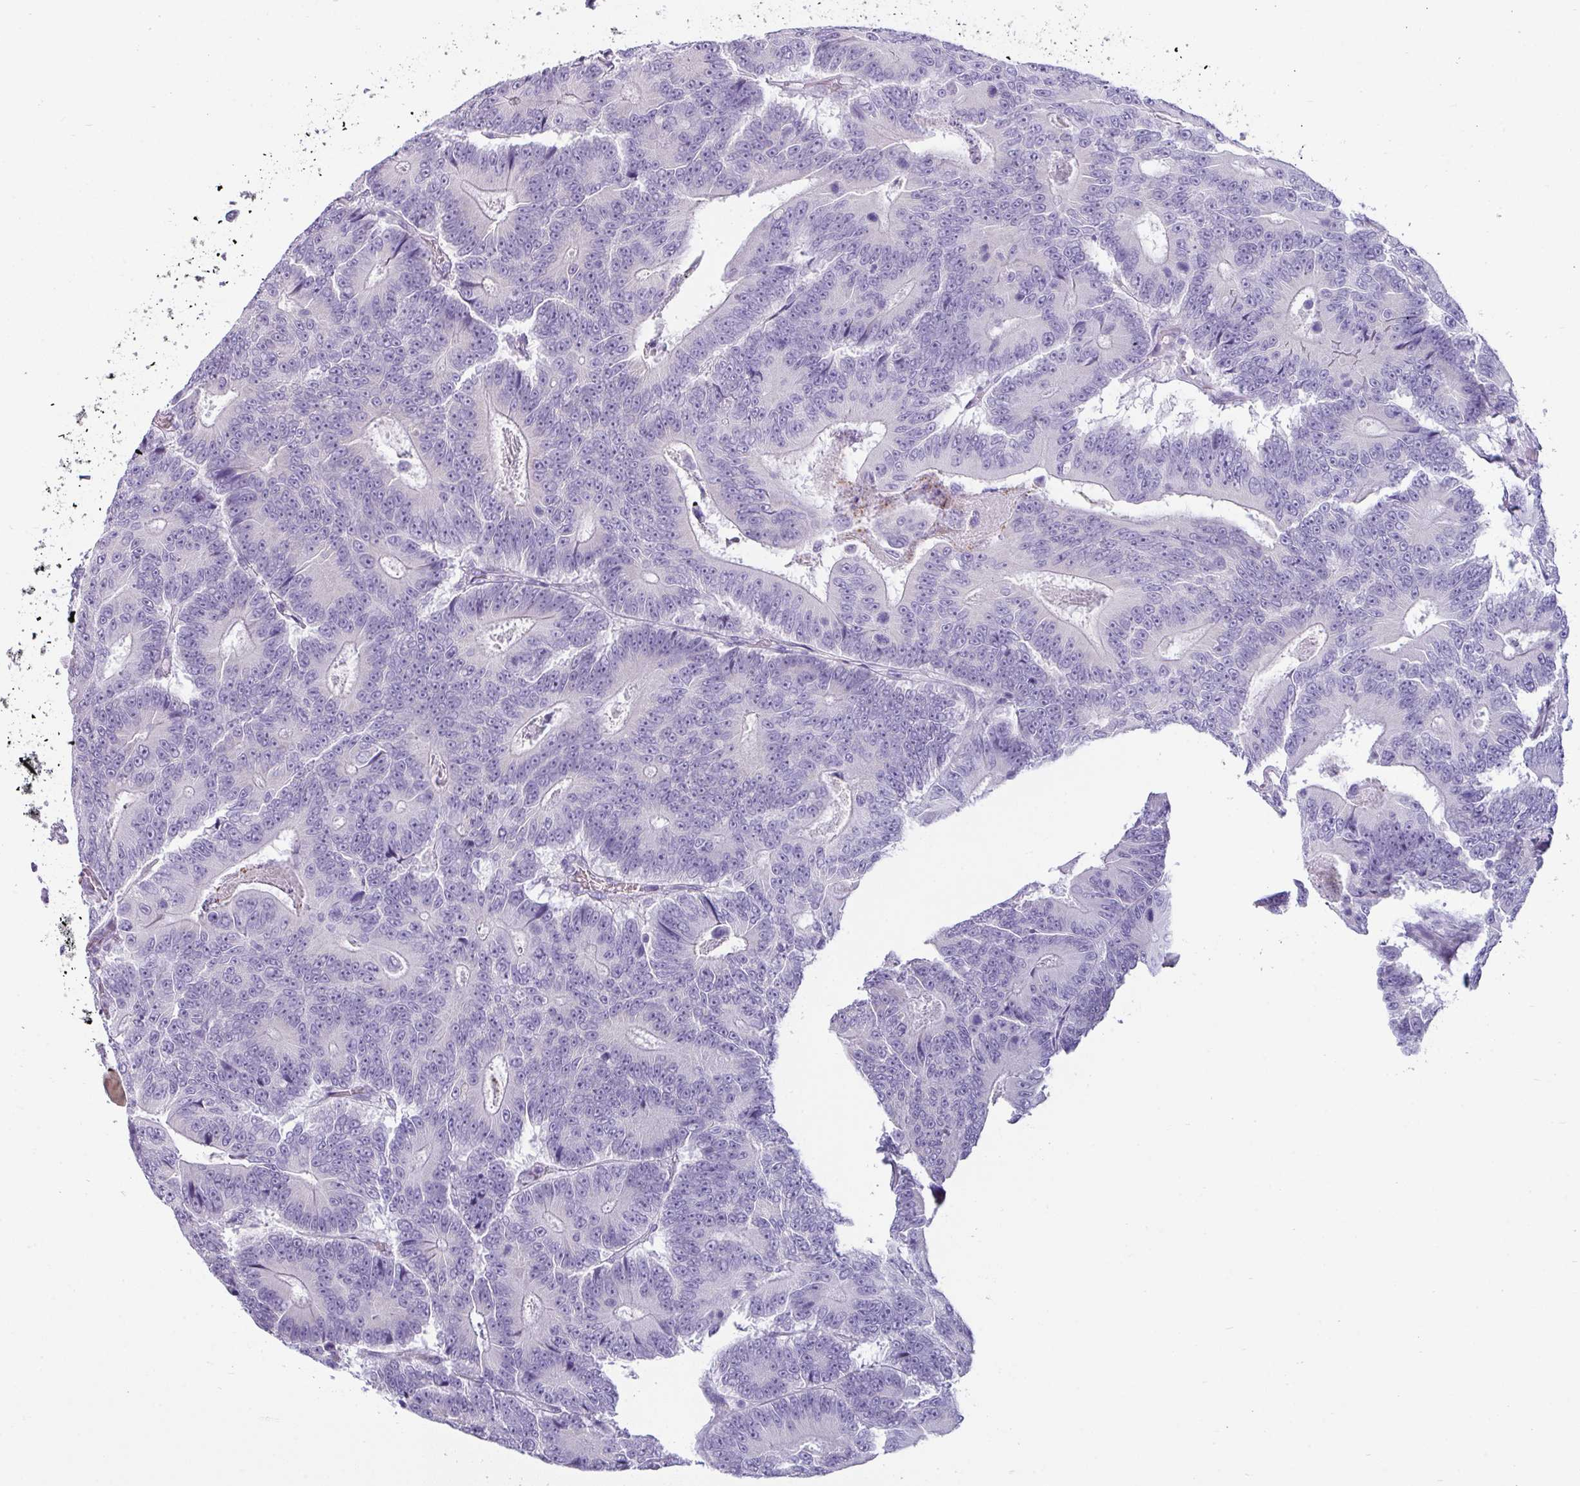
{"staining": {"intensity": "negative", "quantity": "none", "location": "none"}, "tissue": "colorectal cancer", "cell_type": "Tumor cells", "image_type": "cancer", "snomed": [{"axis": "morphology", "description": "Adenocarcinoma, NOS"}, {"axis": "topography", "description": "Colon"}], "caption": "An image of human adenocarcinoma (colorectal) is negative for staining in tumor cells.", "gene": "VCY1B", "patient": {"sex": "male", "age": 83}}